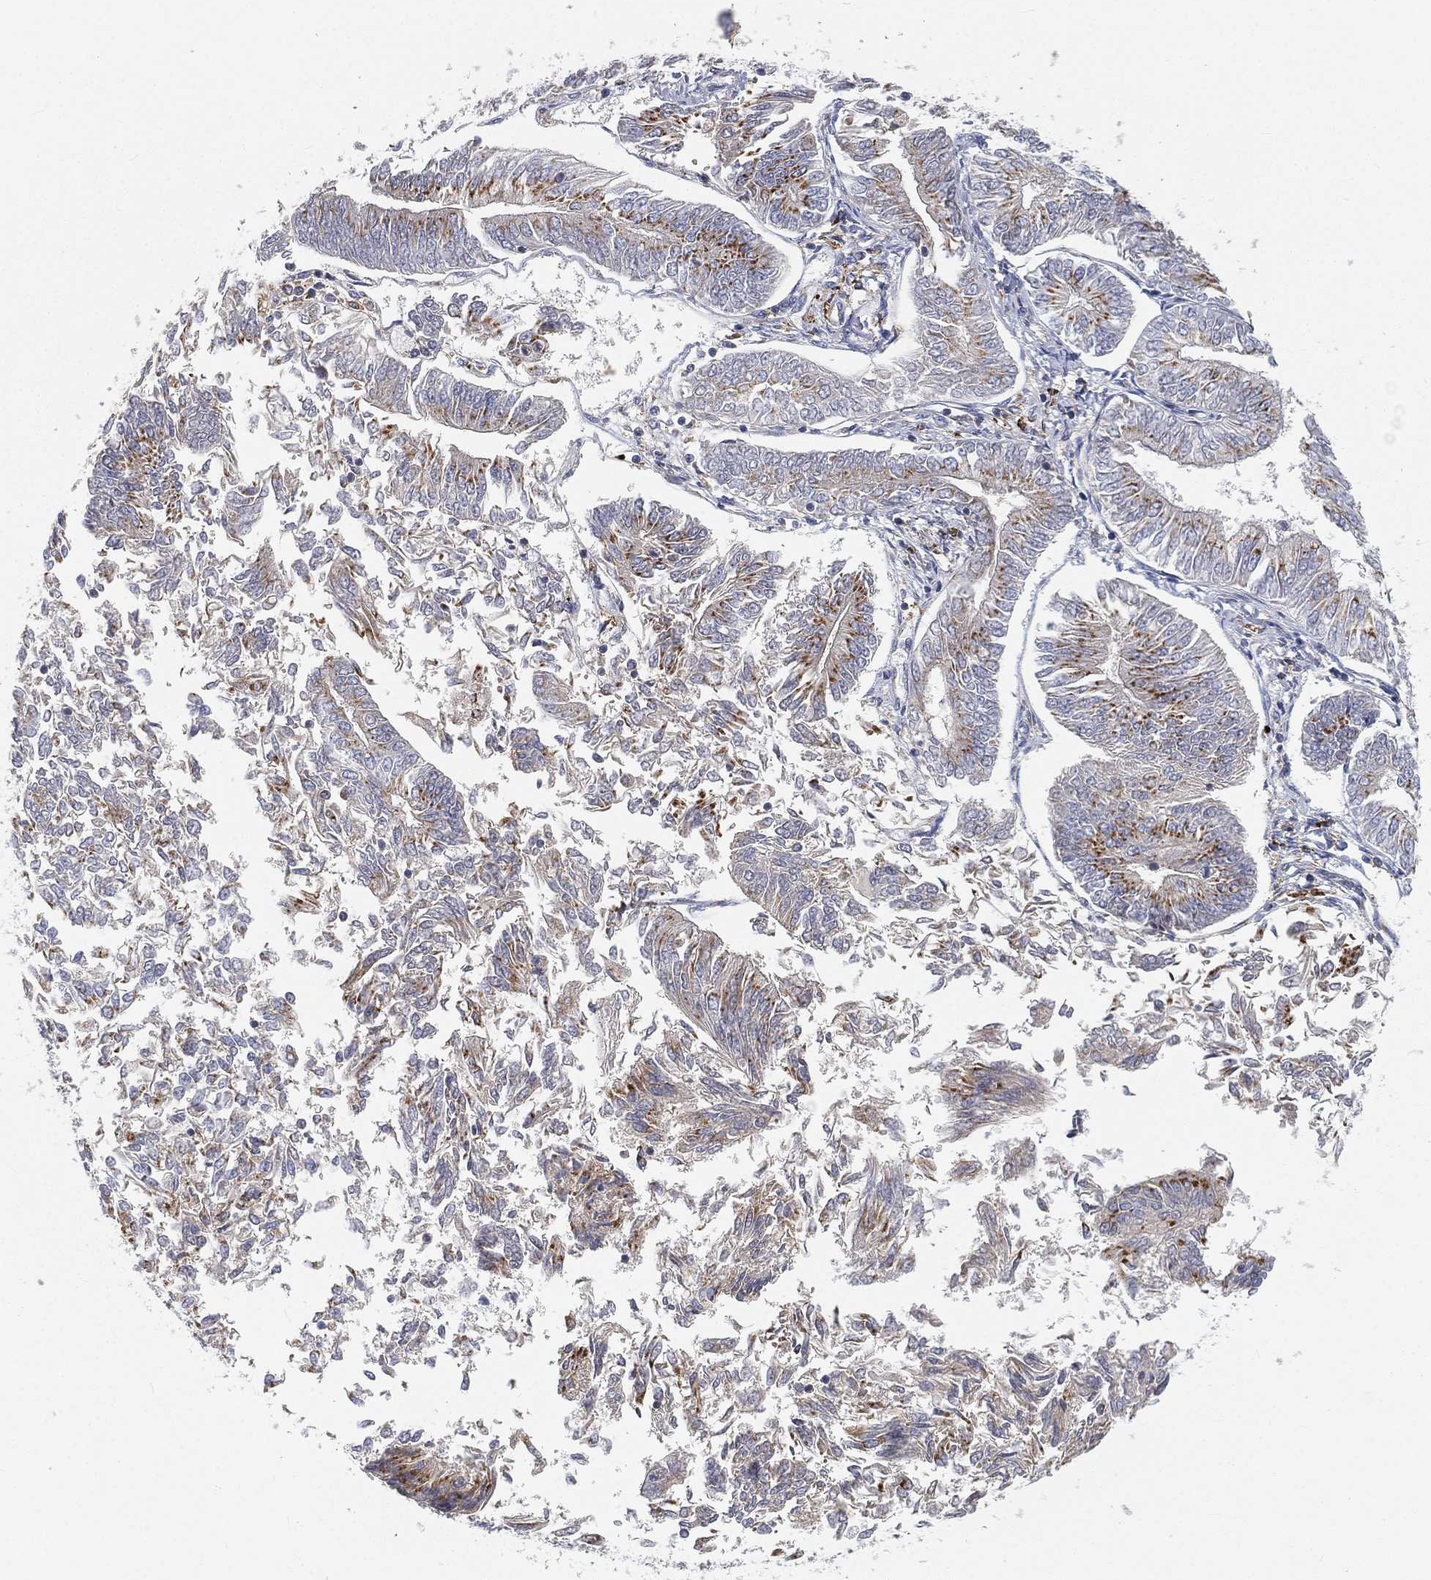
{"staining": {"intensity": "moderate", "quantity": "25%-75%", "location": "cytoplasmic/membranous"}, "tissue": "endometrial cancer", "cell_type": "Tumor cells", "image_type": "cancer", "snomed": [{"axis": "morphology", "description": "Adenocarcinoma, NOS"}, {"axis": "topography", "description": "Endometrium"}], "caption": "Protein expression analysis of endometrial adenocarcinoma reveals moderate cytoplasmic/membranous expression in about 25%-75% of tumor cells.", "gene": "CTSL", "patient": {"sex": "female", "age": 58}}